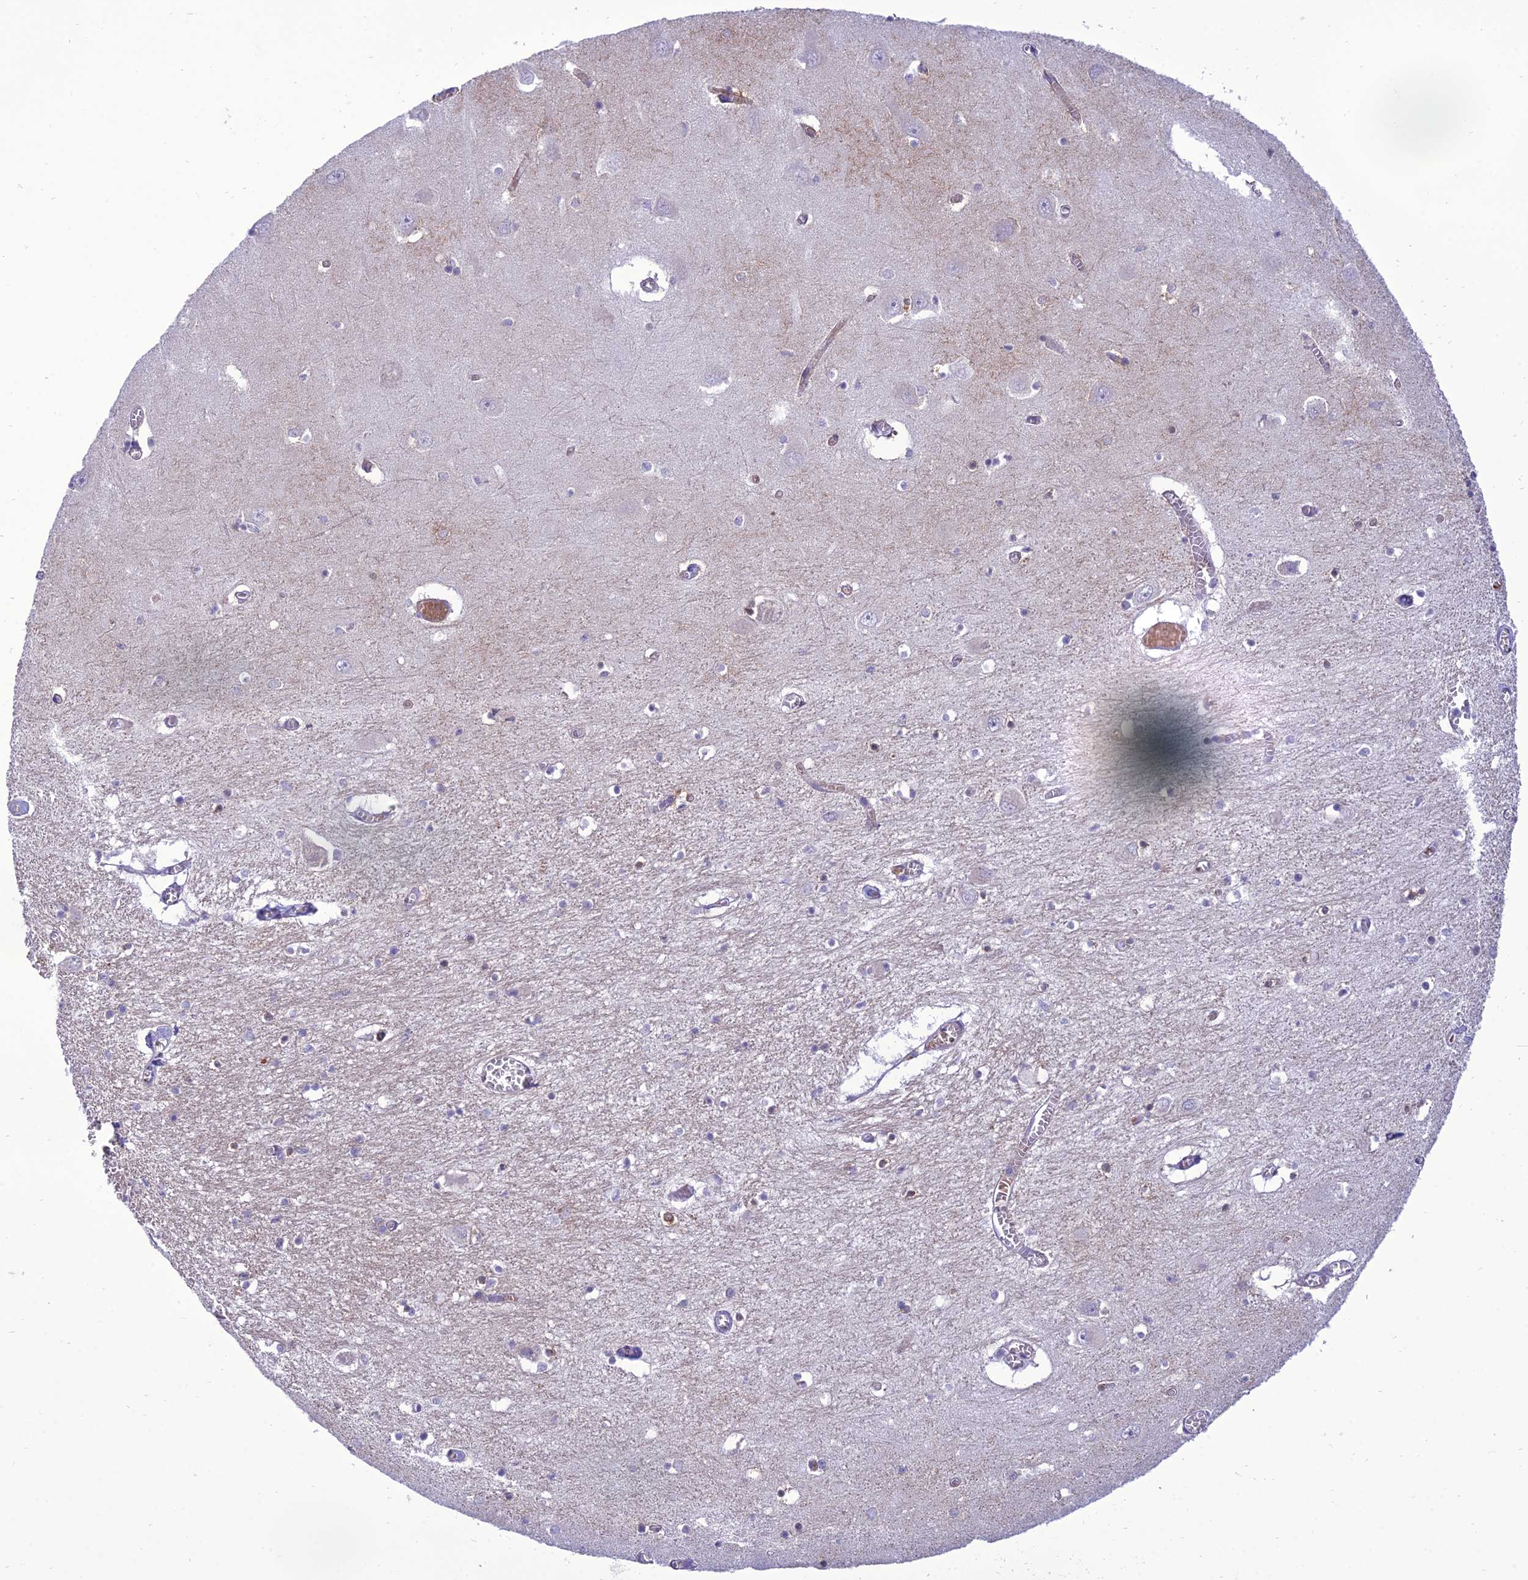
{"staining": {"intensity": "moderate", "quantity": "<25%", "location": "cytoplasmic/membranous"}, "tissue": "hippocampus", "cell_type": "Glial cells", "image_type": "normal", "snomed": [{"axis": "morphology", "description": "Normal tissue, NOS"}, {"axis": "topography", "description": "Hippocampus"}], "caption": "Moderate cytoplasmic/membranous positivity for a protein is identified in about <25% of glial cells of benign hippocampus using IHC.", "gene": "ANKS4B", "patient": {"sex": "male", "age": 70}}